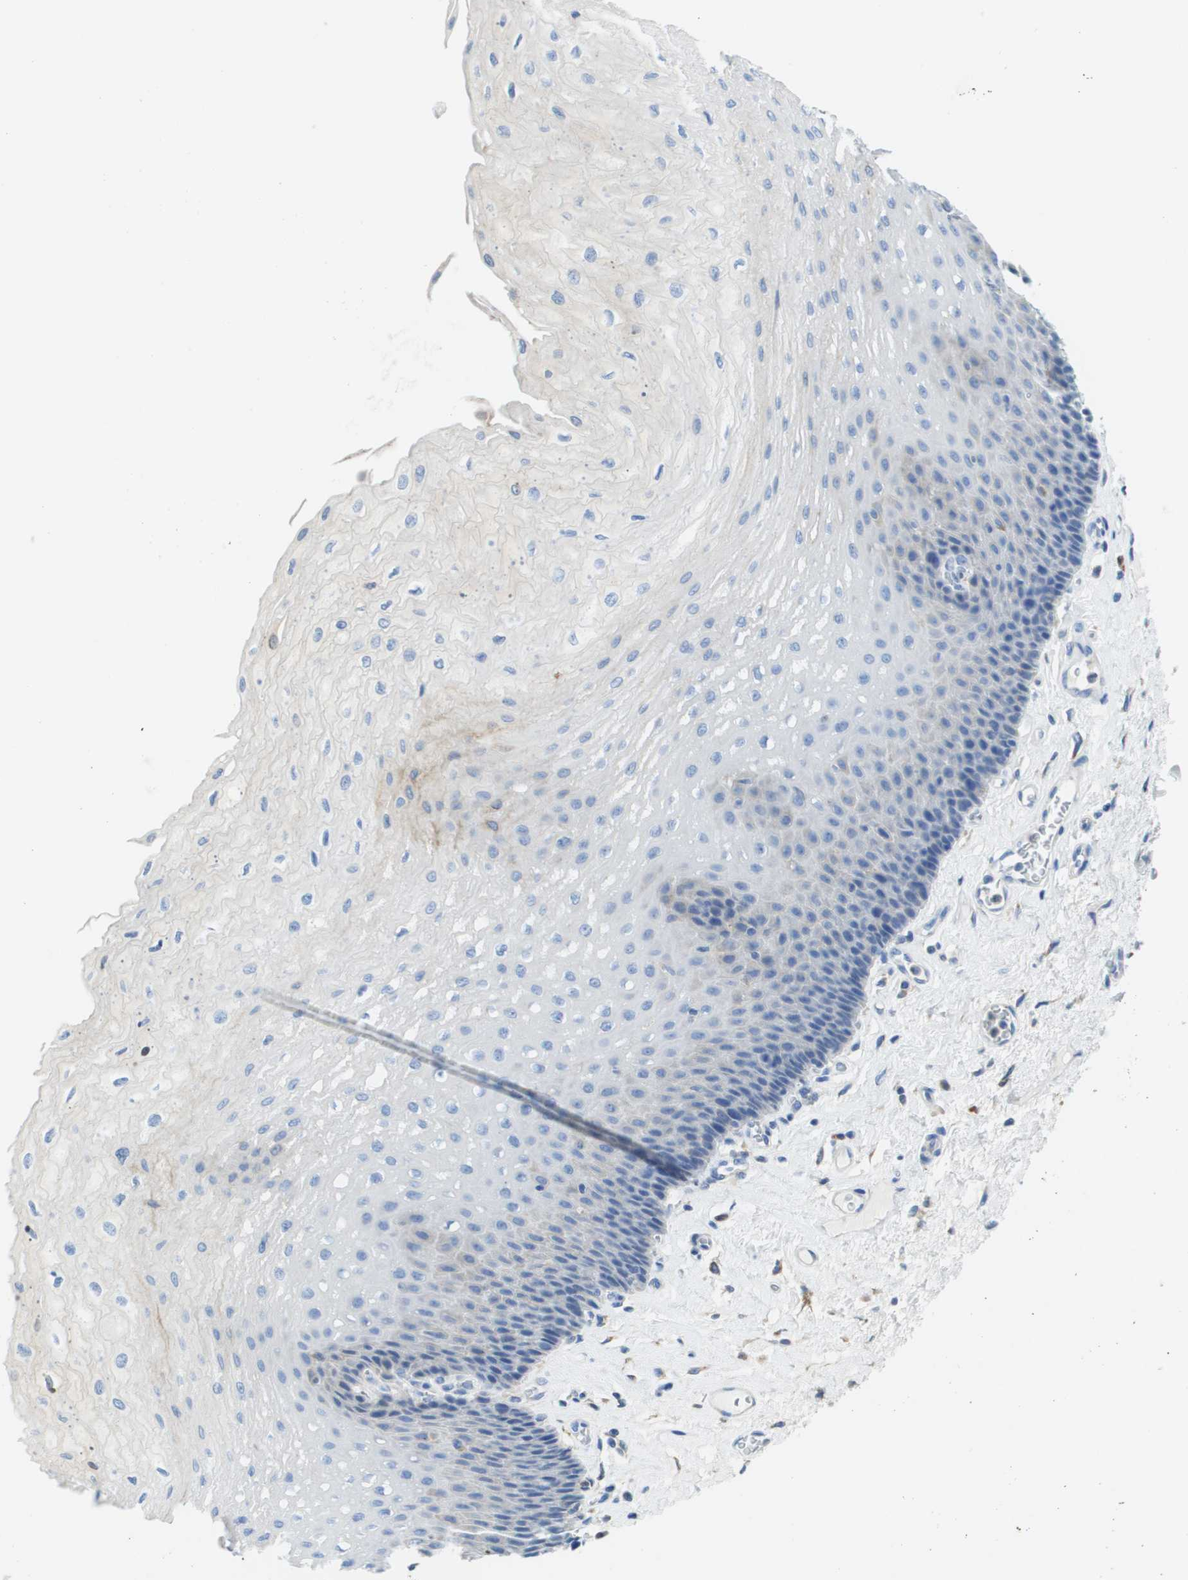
{"staining": {"intensity": "negative", "quantity": "none", "location": "none"}, "tissue": "esophagus", "cell_type": "Squamous epithelial cells", "image_type": "normal", "snomed": [{"axis": "morphology", "description": "Normal tissue, NOS"}, {"axis": "topography", "description": "Esophagus"}], "caption": "Immunohistochemical staining of normal esophagus displays no significant staining in squamous epithelial cells. Nuclei are stained in blue.", "gene": "SDR42E1", "patient": {"sex": "female", "age": 72}}